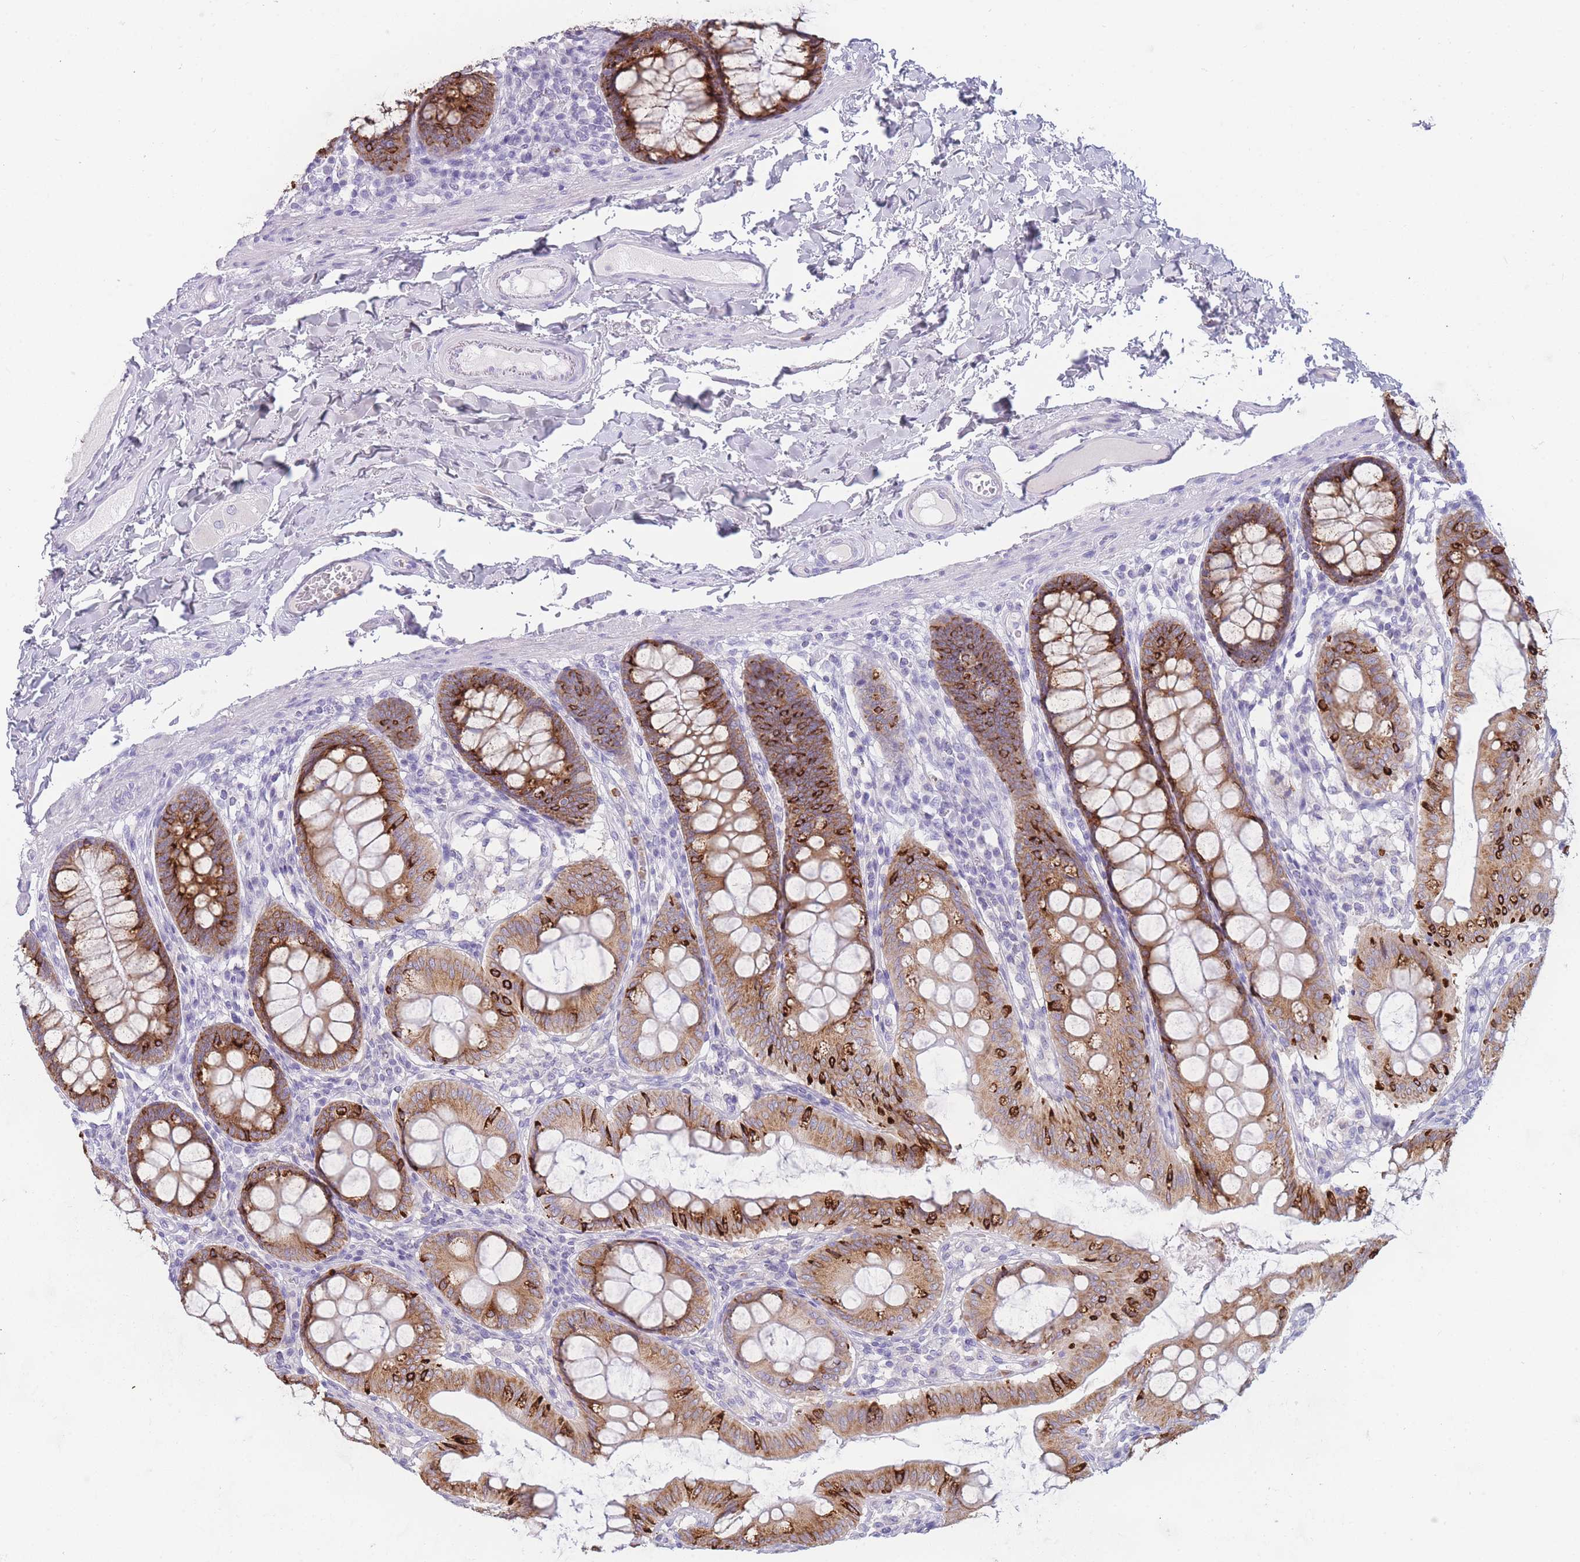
{"staining": {"intensity": "negative", "quantity": "none", "location": "none"}, "tissue": "colon", "cell_type": "Endothelial cells", "image_type": "normal", "snomed": [{"axis": "morphology", "description": "Normal tissue, NOS"}, {"axis": "topography", "description": "Colon"}], "caption": "An IHC photomicrograph of unremarkable colon is shown. There is no staining in endothelial cells of colon.", "gene": "ZNF627", "patient": {"sex": "male", "age": 84}}